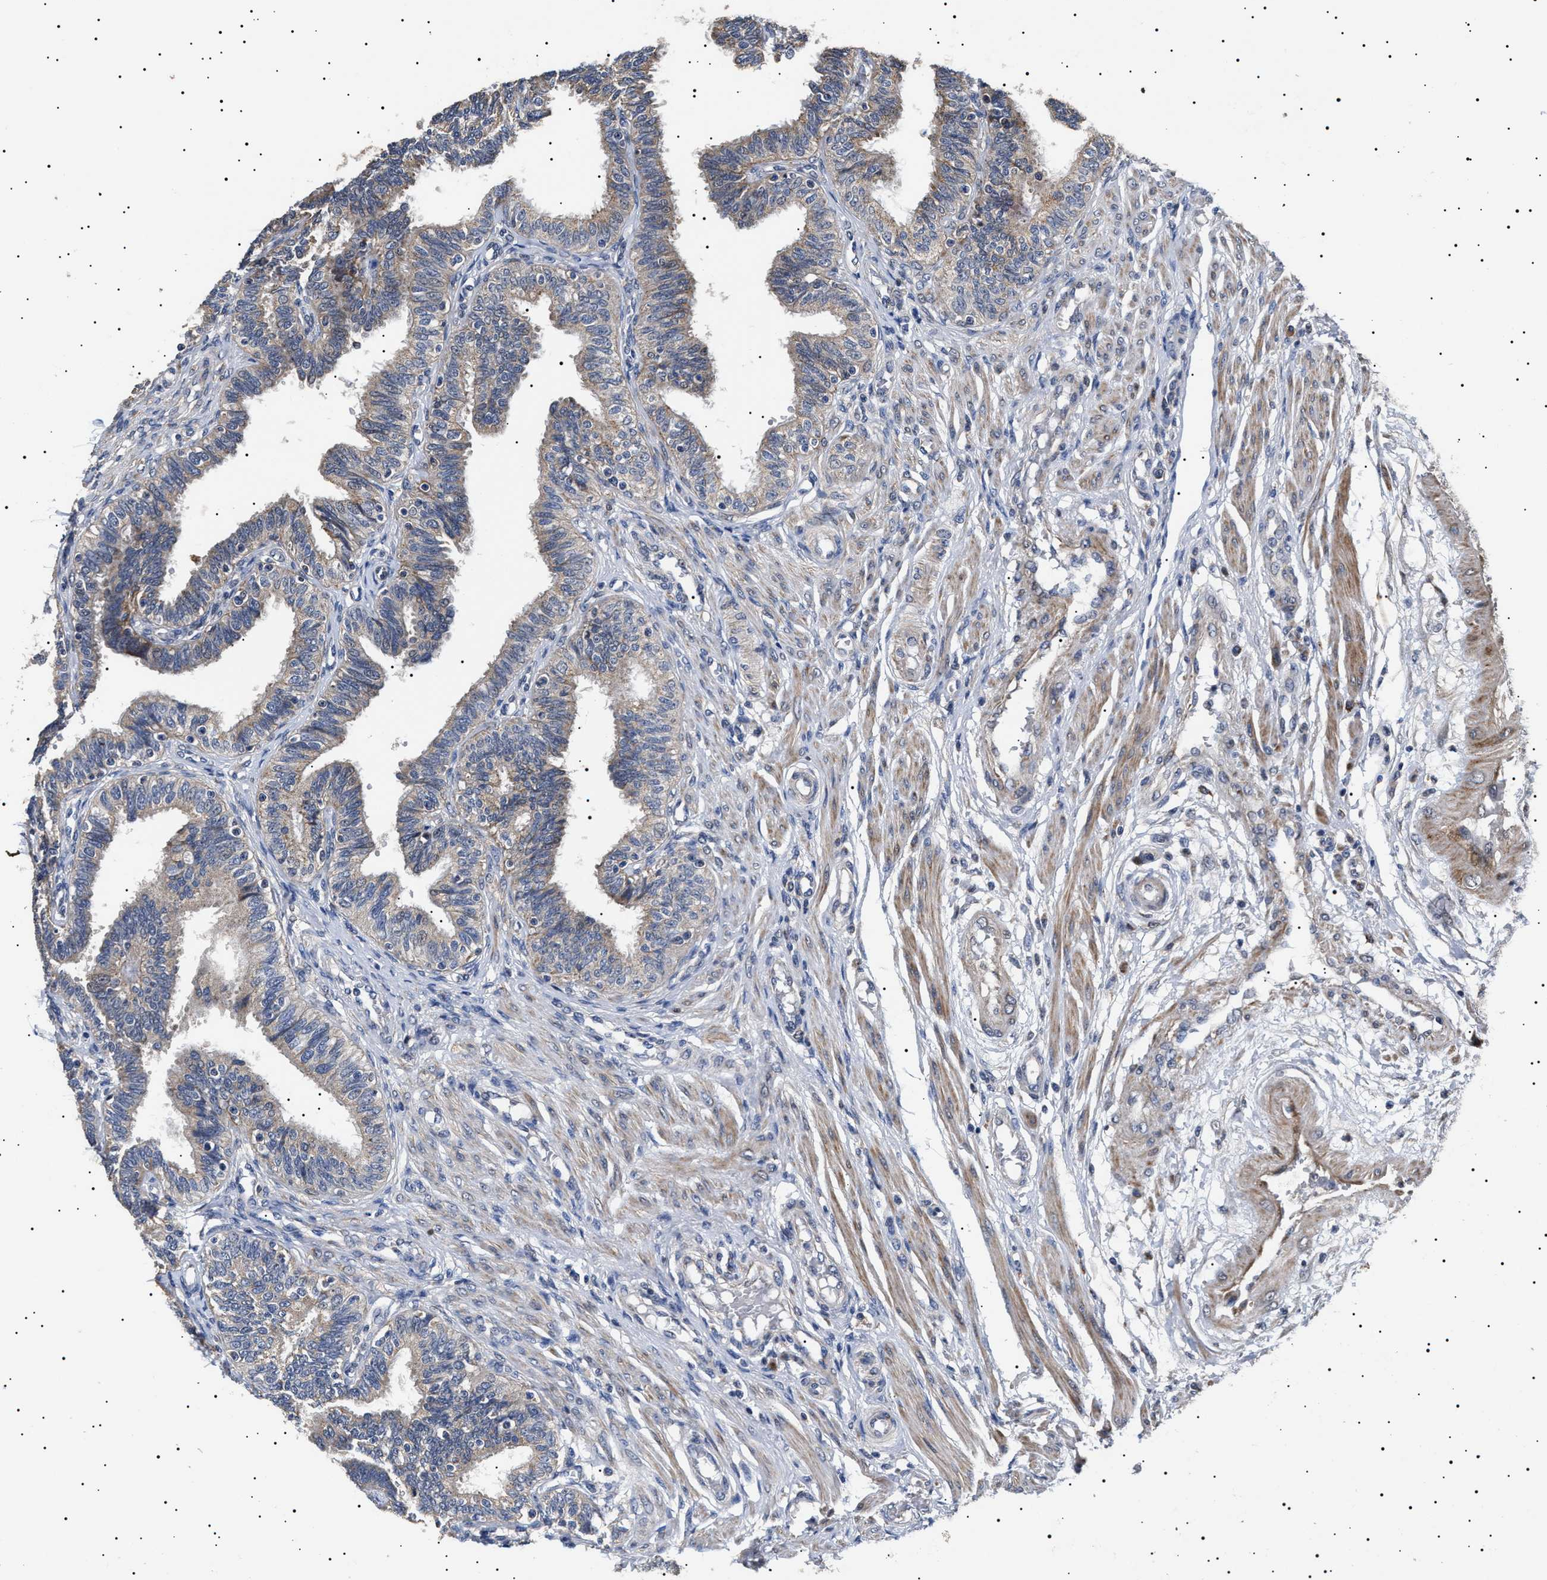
{"staining": {"intensity": "weak", "quantity": ">75%", "location": "cytoplasmic/membranous"}, "tissue": "fallopian tube", "cell_type": "Glandular cells", "image_type": "normal", "snomed": [{"axis": "morphology", "description": "Normal tissue, NOS"}, {"axis": "topography", "description": "Fallopian tube"}, {"axis": "topography", "description": "Placenta"}], "caption": "Weak cytoplasmic/membranous positivity for a protein is appreciated in about >75% of glandular cells of benign fallopian tube using immunohistochemistry.", "gene": "RAB34", "patient": {"sex": "female", "age": 34}}